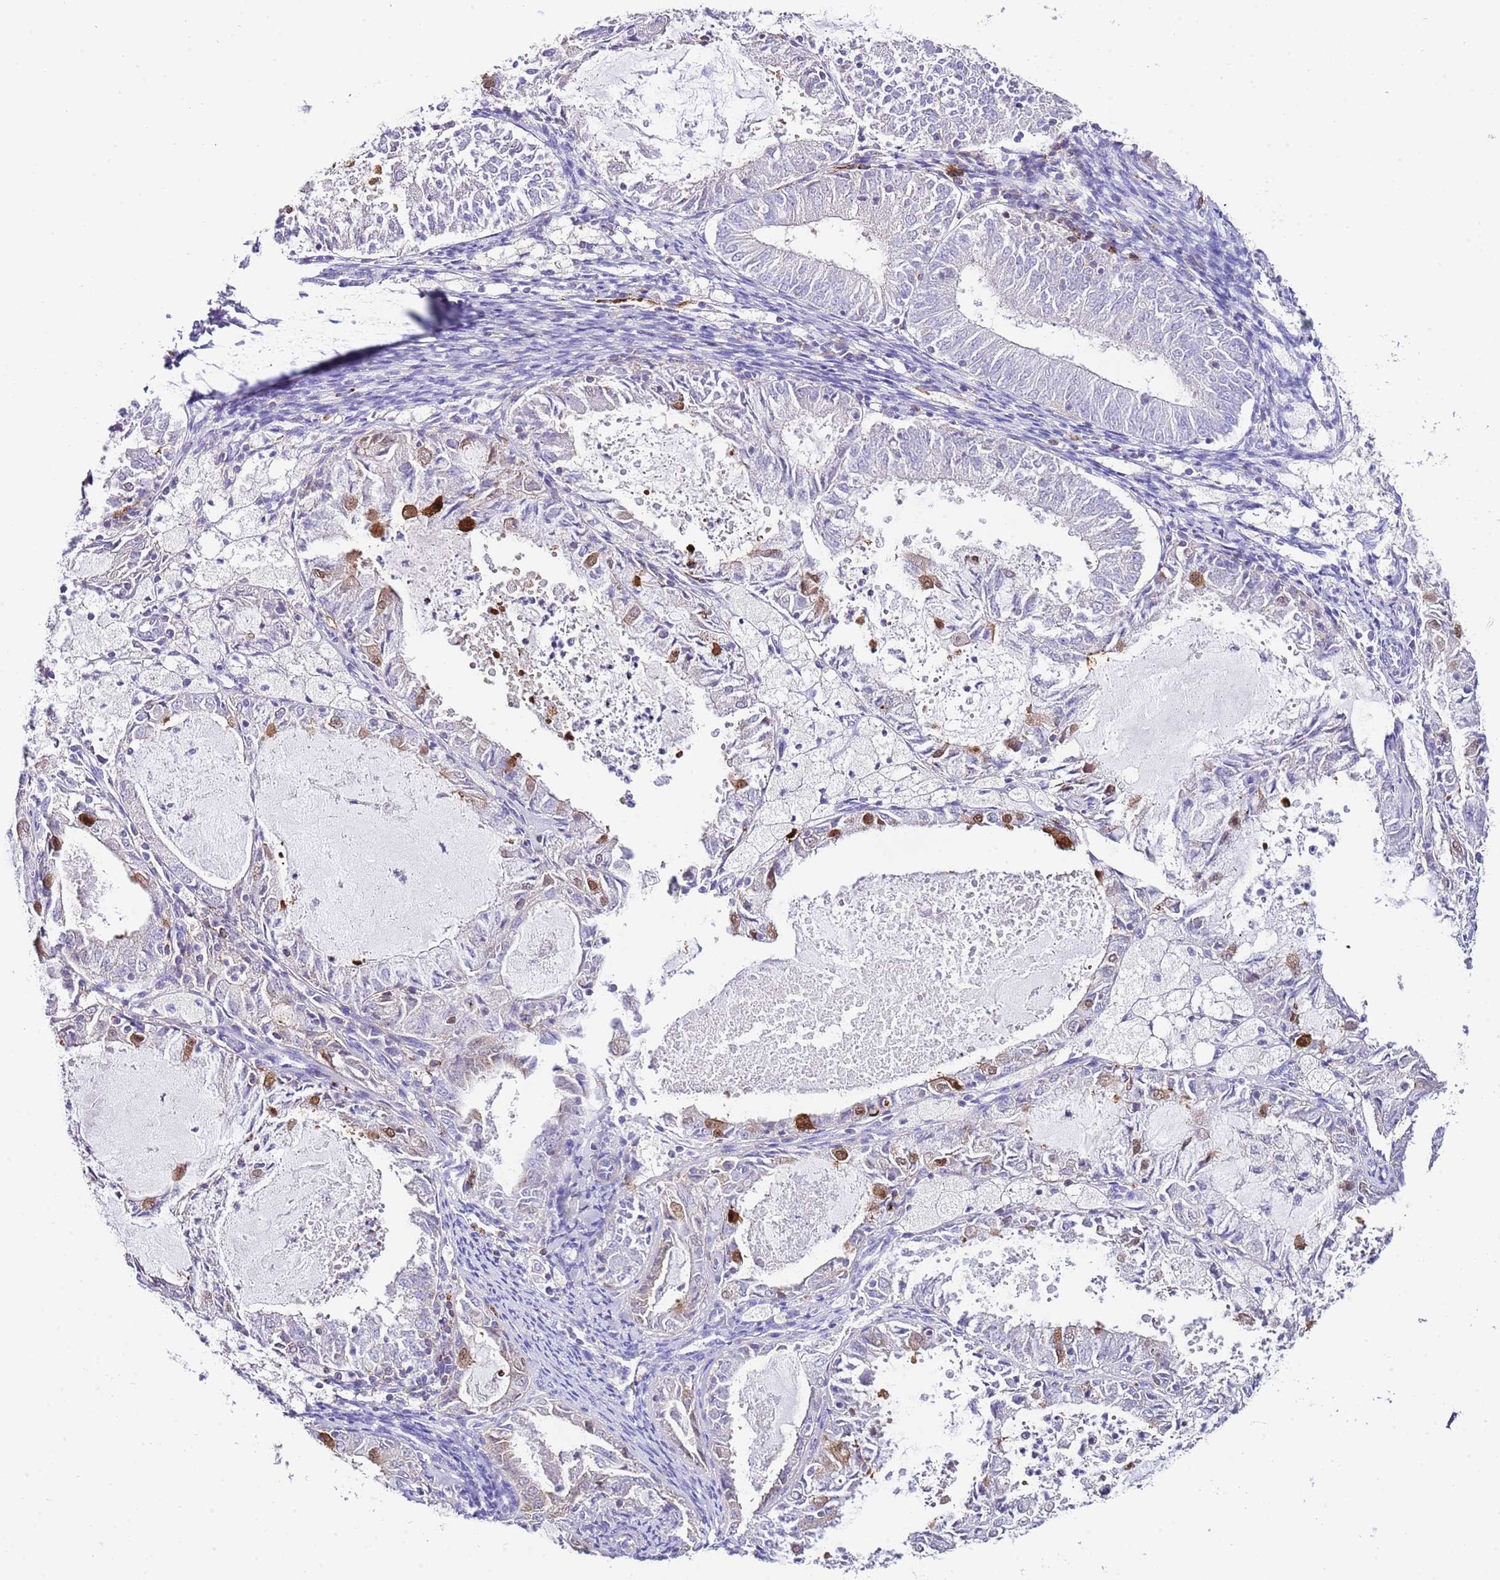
{"staining": {"intensity": "strong", "quantity": "<25%", "location": "nuclear"}, "tissue": "endometrial cancer", "cell_type": "Tumor cells", "image_type": "cancer", "snomed": [{"axis": "morphology", "description": "Adenocarcinoma, NOS"}, {"axis": "topography", "description": "Endometrium"}], "caption": "Immunohistochemical staining of human endometrial adenocarcinoma displays strong nuclear protein staining in approximately <25% of tumor cells.", "gene": "ALDH3A1", "patient": {"sex": "female", "age": 57}}